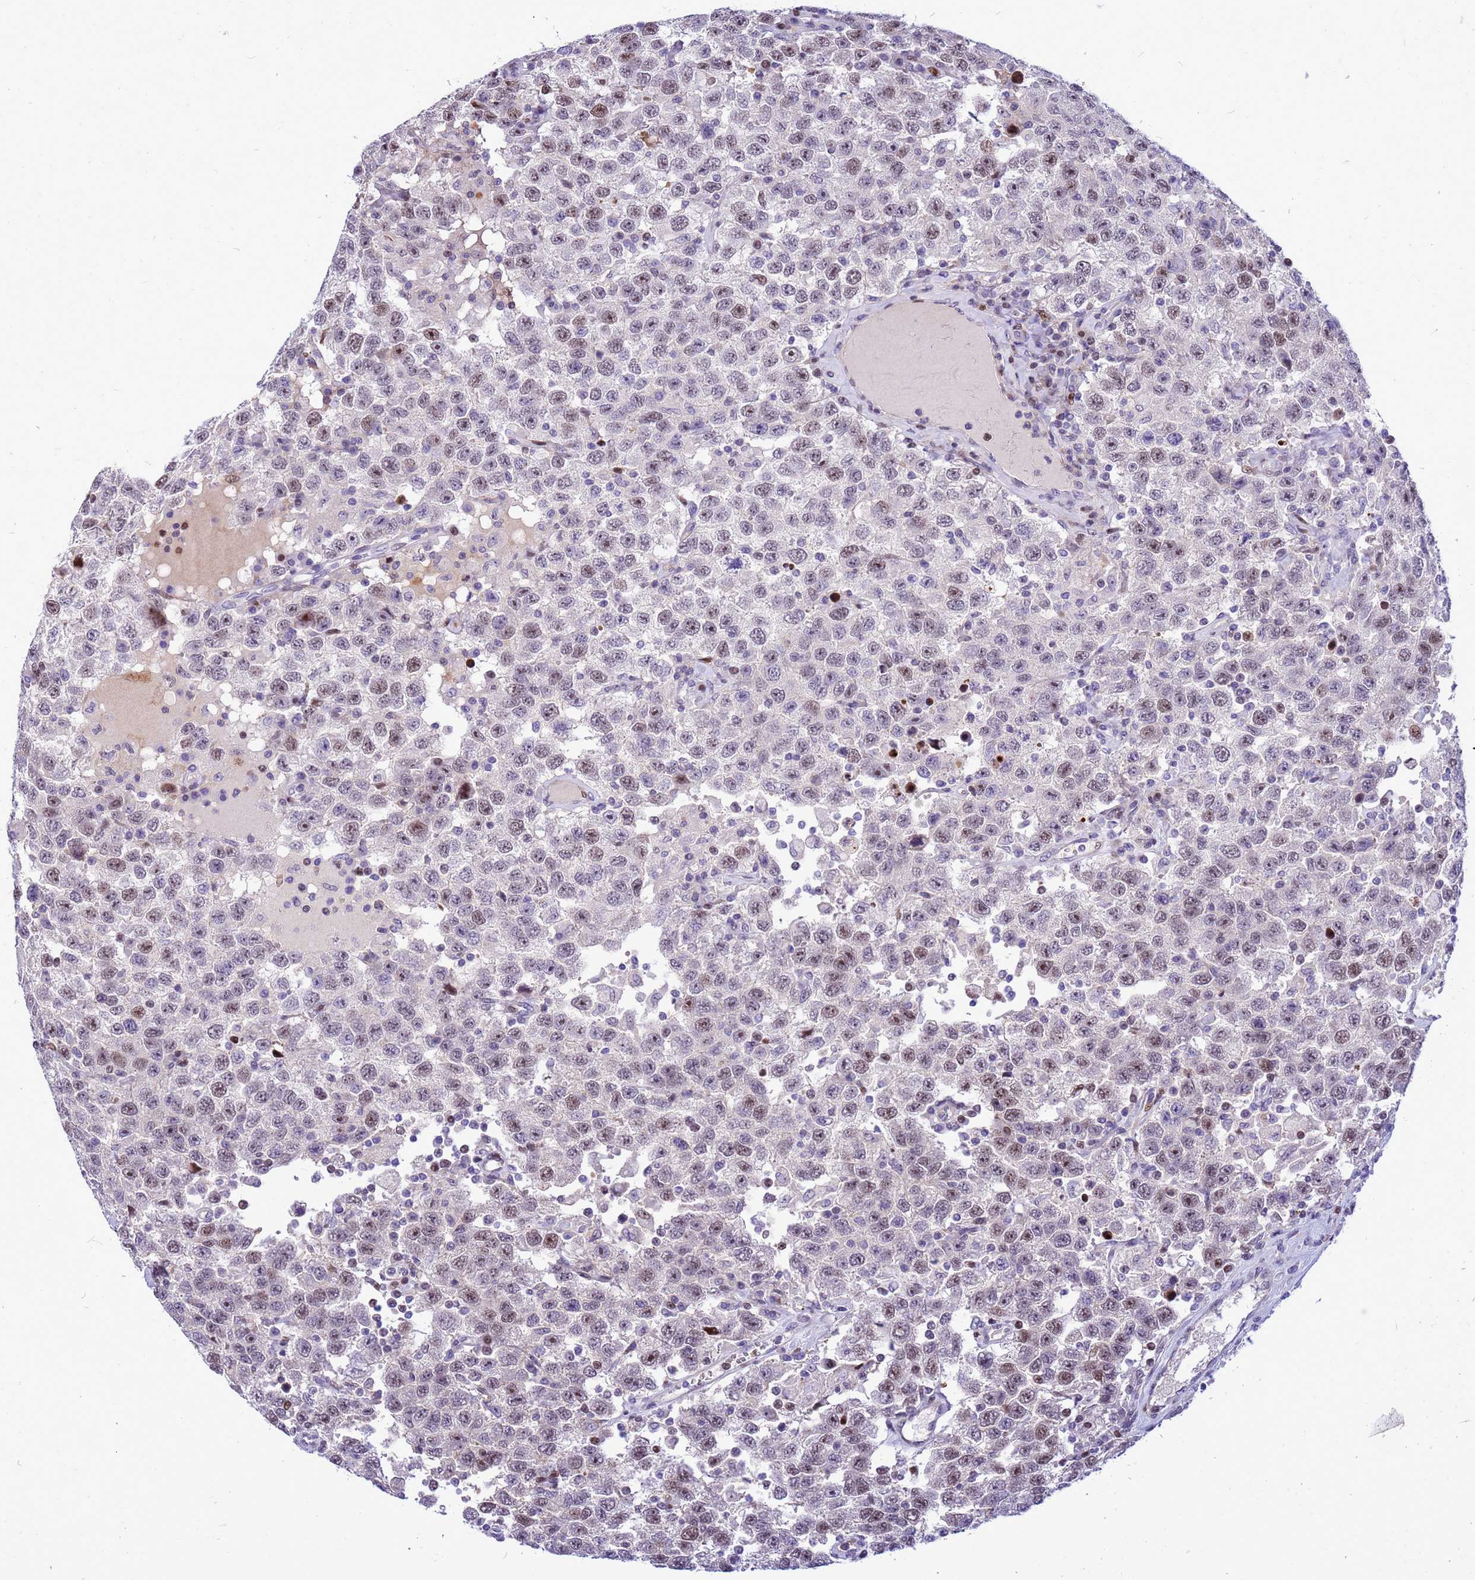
{"staining": {"intensity": "moderate", "quantity": "25%-75%", "location": "nuclear"}, "tissue": "testis cancer", "cell_type": "Tumor cells", "image_type": "cancer", "snomed": [{"axis": "morphology", "description": "Seminoma, NOS"}, {"axis": "topography", "description": "Testis"}], "caption": "Immunohistochemistry (DAB (3,3'-diaminobenzidine)) staining of seminoma (testis) displays moderate nuclear protein positivity in about 25%-75% of tumor cells.", "gene": "ADAMTS7", "patient": {"sex": "male", "age": 41}}